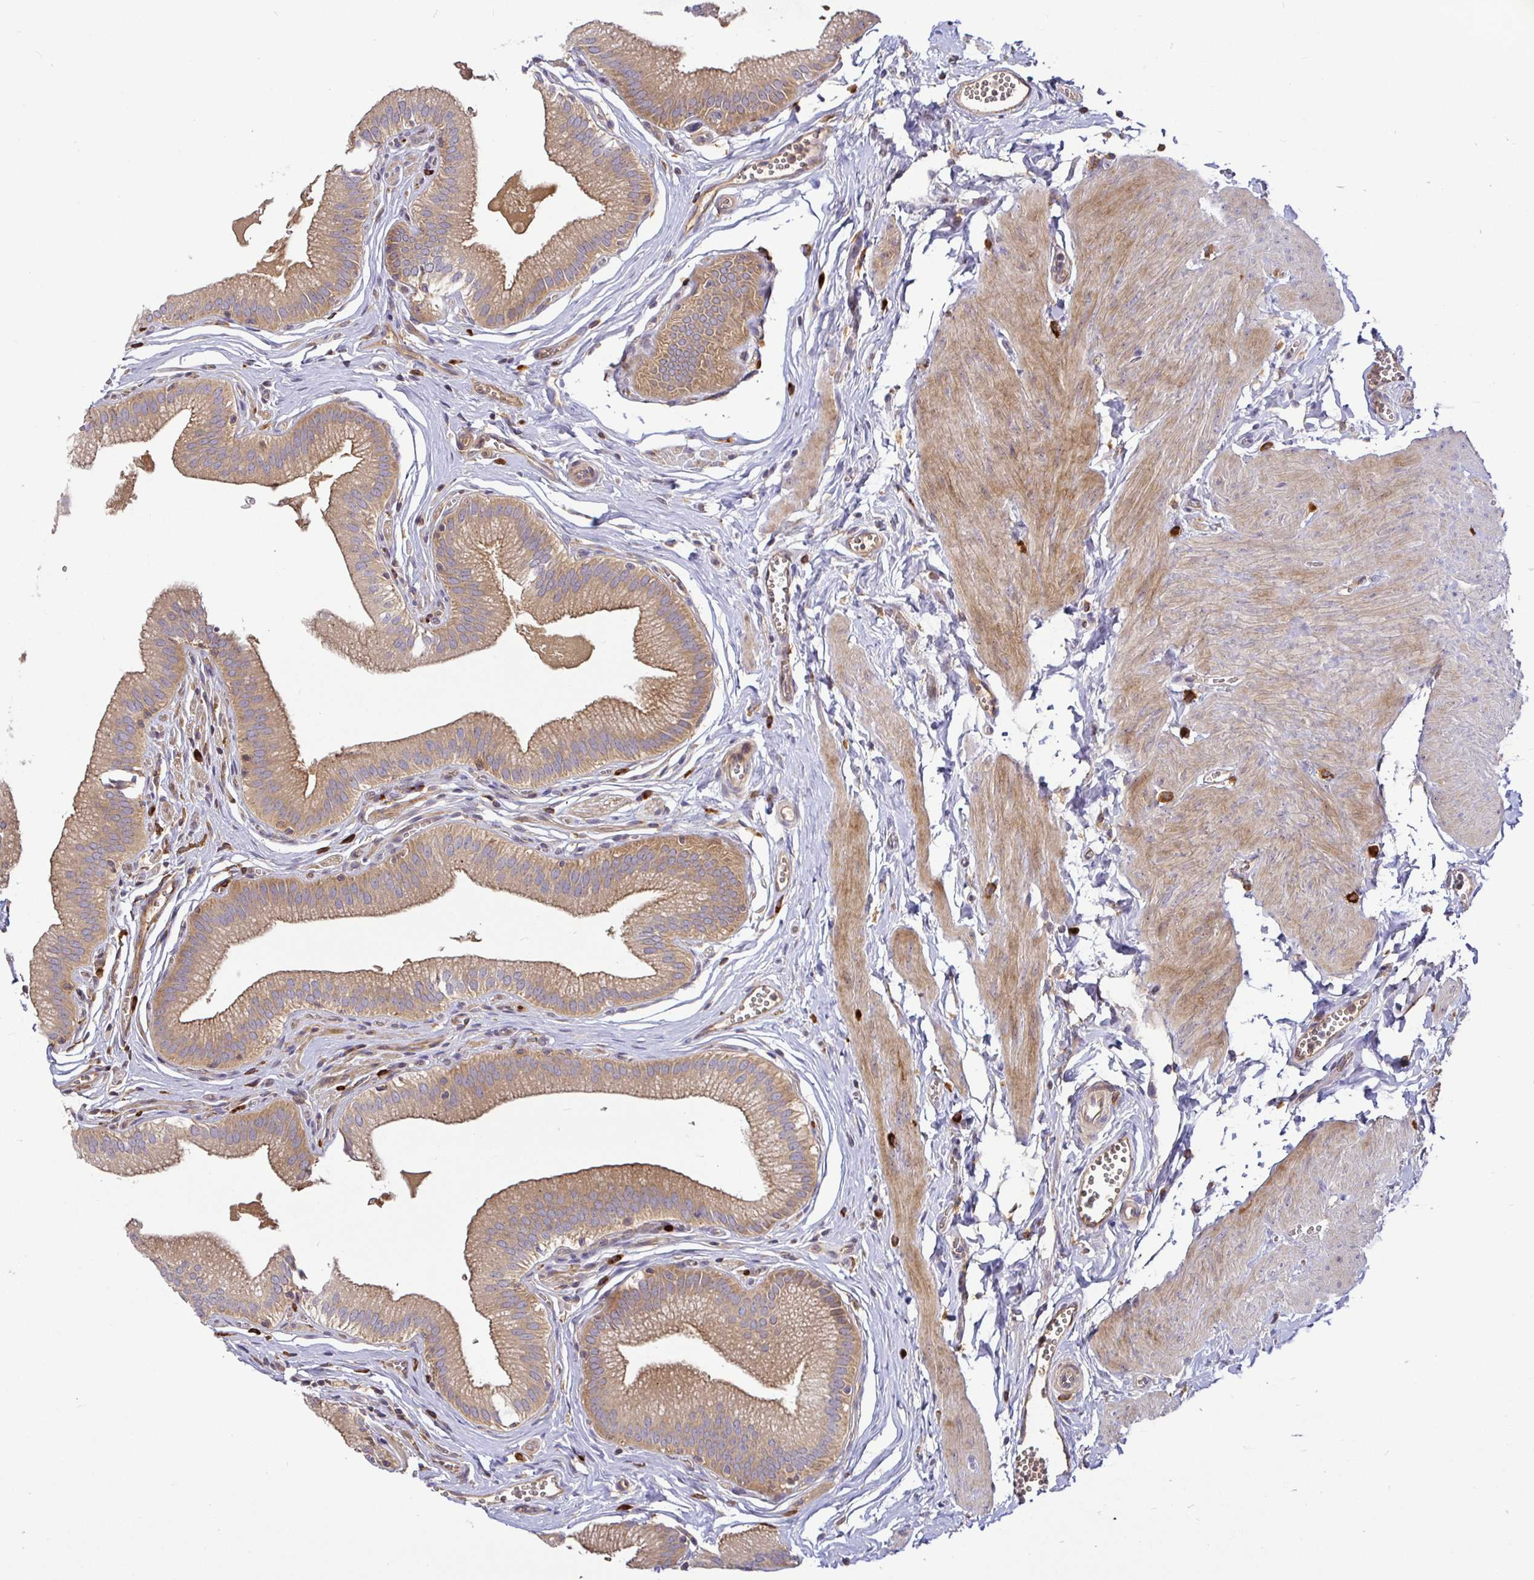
{"staining": {"intensity": "moderate", "quantity": ">75%", "location": "cytoplasmic/membranous"}, "tissue": "gallbladder", "cell_type": "Glandular cells", "image_type": "normal", "snomed": [{"axis": "morphology", "description": "Normal tissue, NOS"}, {"axis": "topography", "description": "Gallbladder"}, {"axis": "topography", "description": "Peripheral nerve tissue"}], "caption": "A brown stain shows moderate cytoplasmic/membranous staining of a protein in glandular cells of unremarkable human gallbladder.", "gene": "SNX8", "patient": {"sex": "male", "age": 17}}